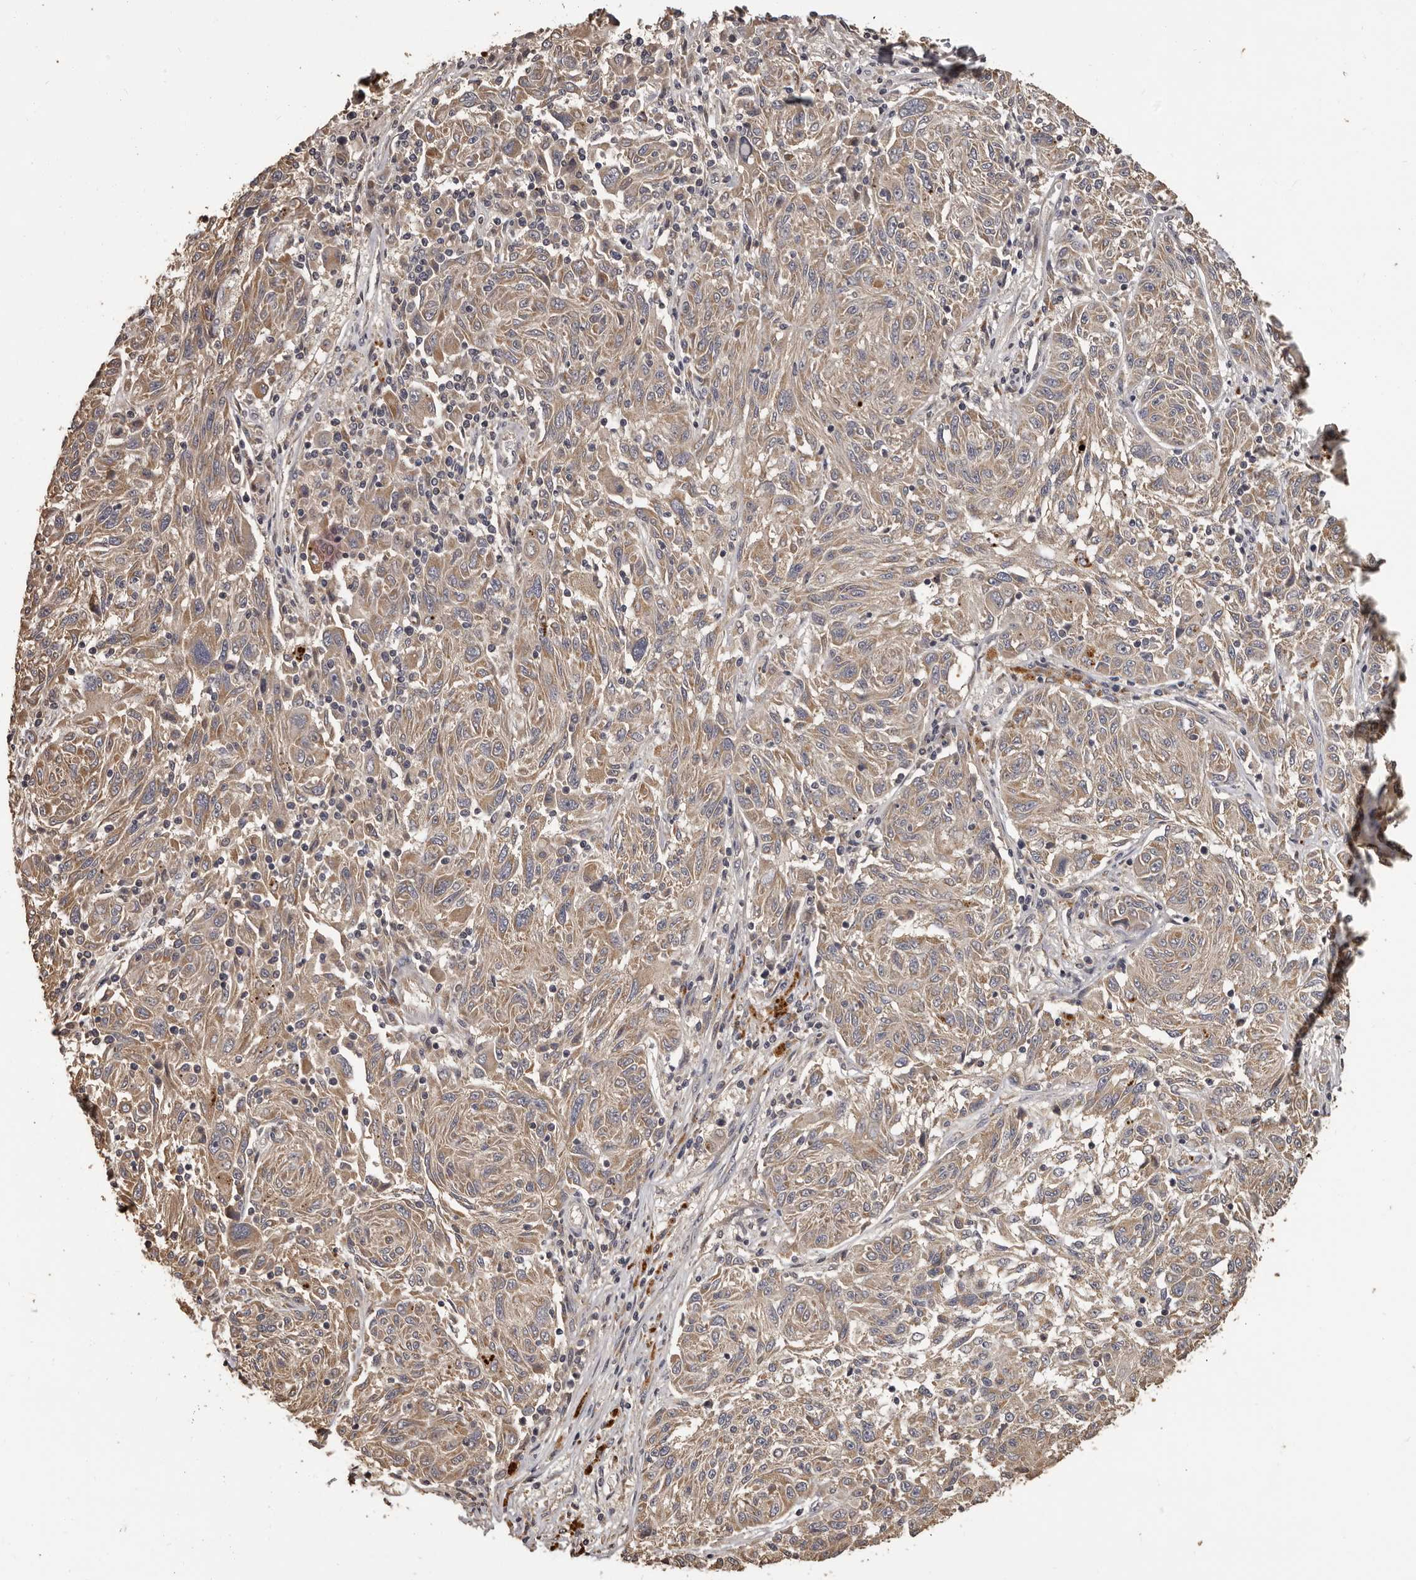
{"staining": {"intensity": "moderate", "quantity": ">75%", "location": "cytoplasmic/membranous"}, "tissue": "melanoma", "cell_type": "Tumor cells", "image_type": "cancer", "snomed": [{"axis": "morphology", "description": "Malignant melanoma, NOS"}, {"axis": "topography", "description": "Skin"}], "caption": "Immunohistochemical staining of melanoma shows medium levels of moderate cytoplasmic/membranous protein positivity in about >75% of tumor cells.", "gene": "MGAT5", "patient": {"sex": "male", "age": 53}}